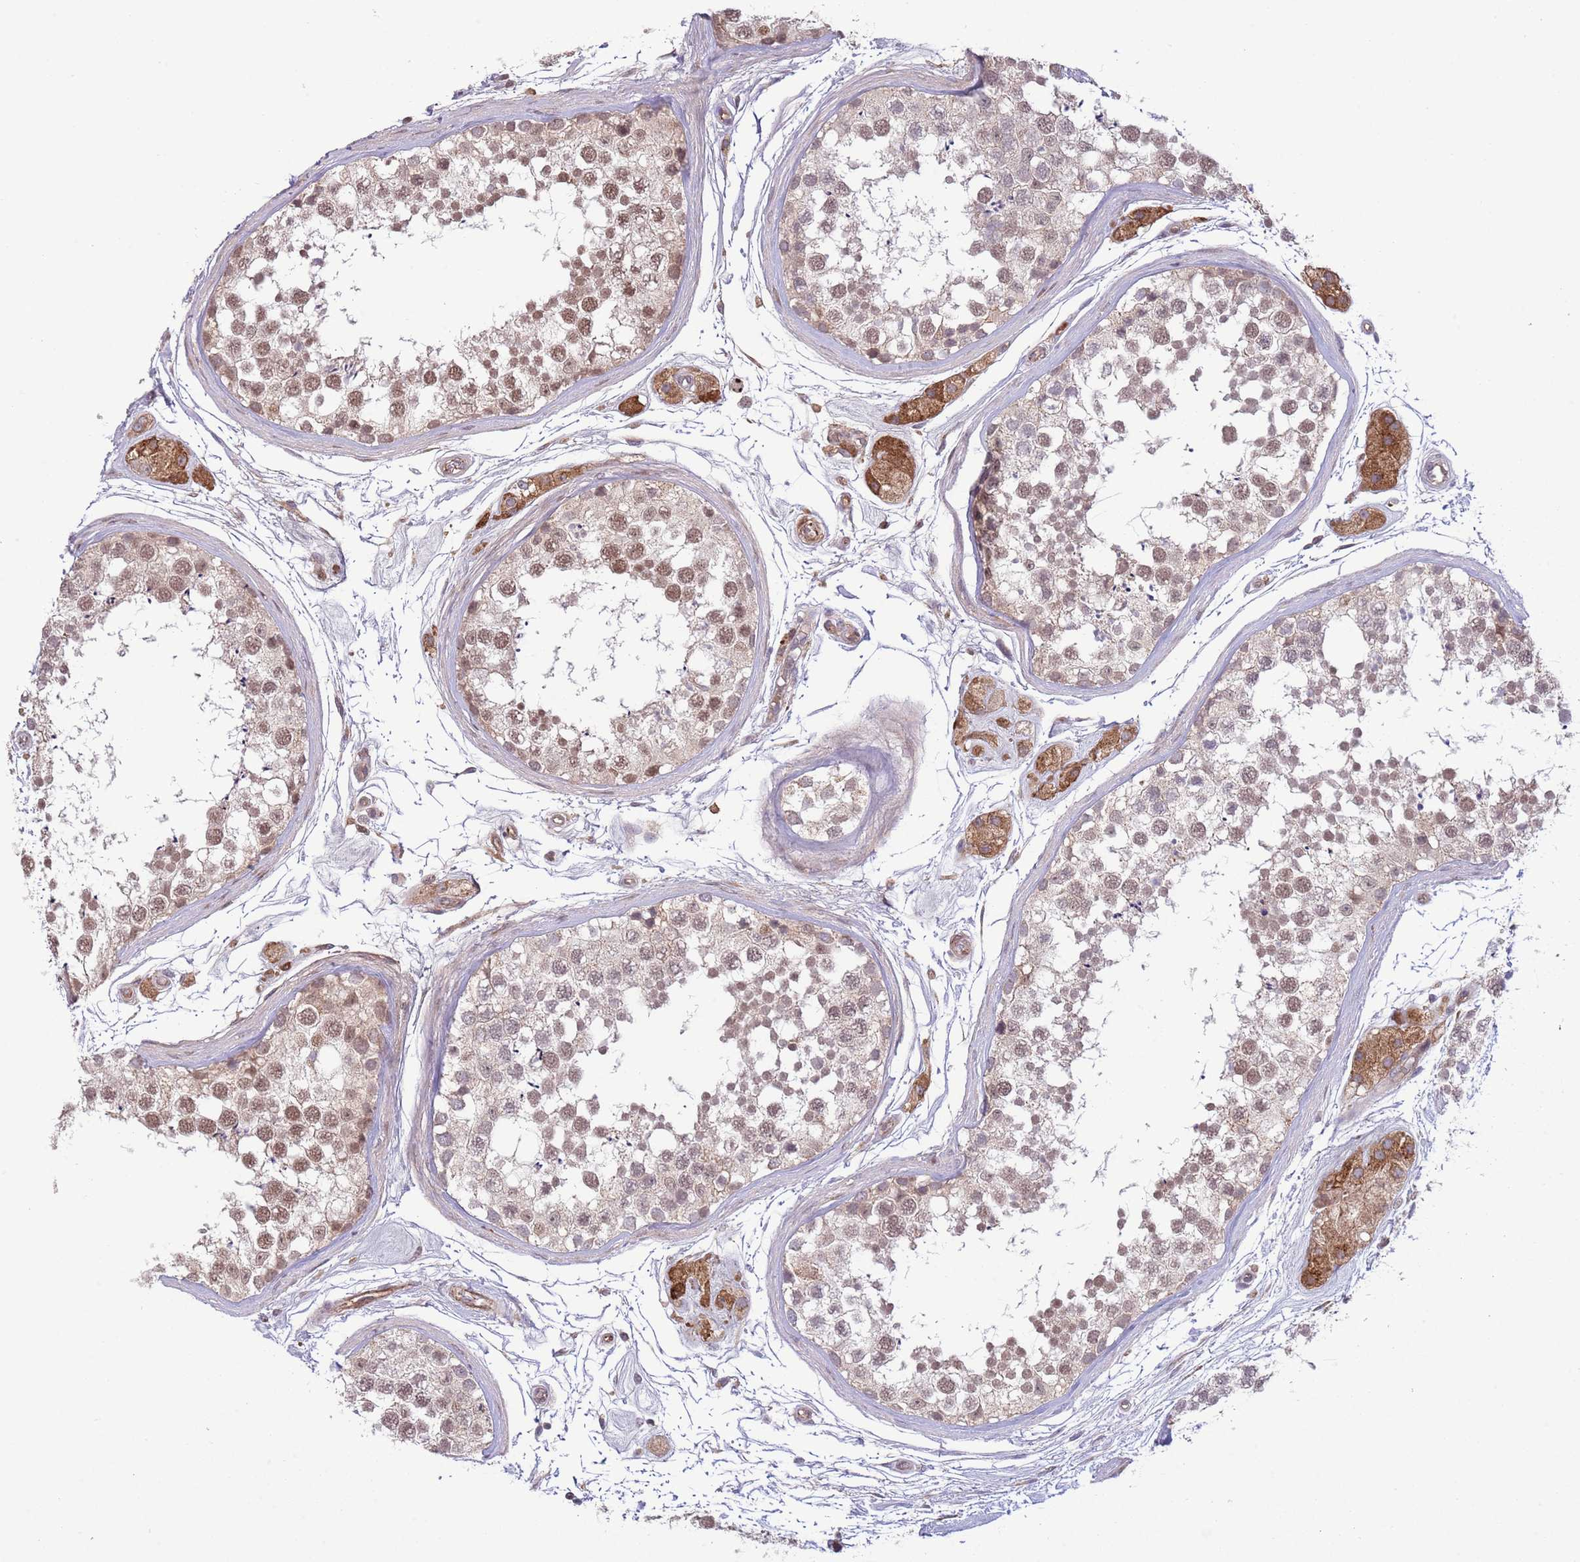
{"staining": {"intensity": "moderate", "quantity": "25%-75%", "location": "nuclear"}, "tissue": "testis", "cell_type": "Cells in seminiferous ducts", "image_type": "normal", "snomed": [{"axis": "morphology", "description": "Normal tissue, NOS"}, {"axis": "topography", "description": "Testis"}], "caption": "Testis stained with a brown dye displays moderate nuclear positive staining in about 25%-75% of cells in seminiferous ducts.", "gene": "DPP10", "patient": {"sex": "male", "age": 56}}